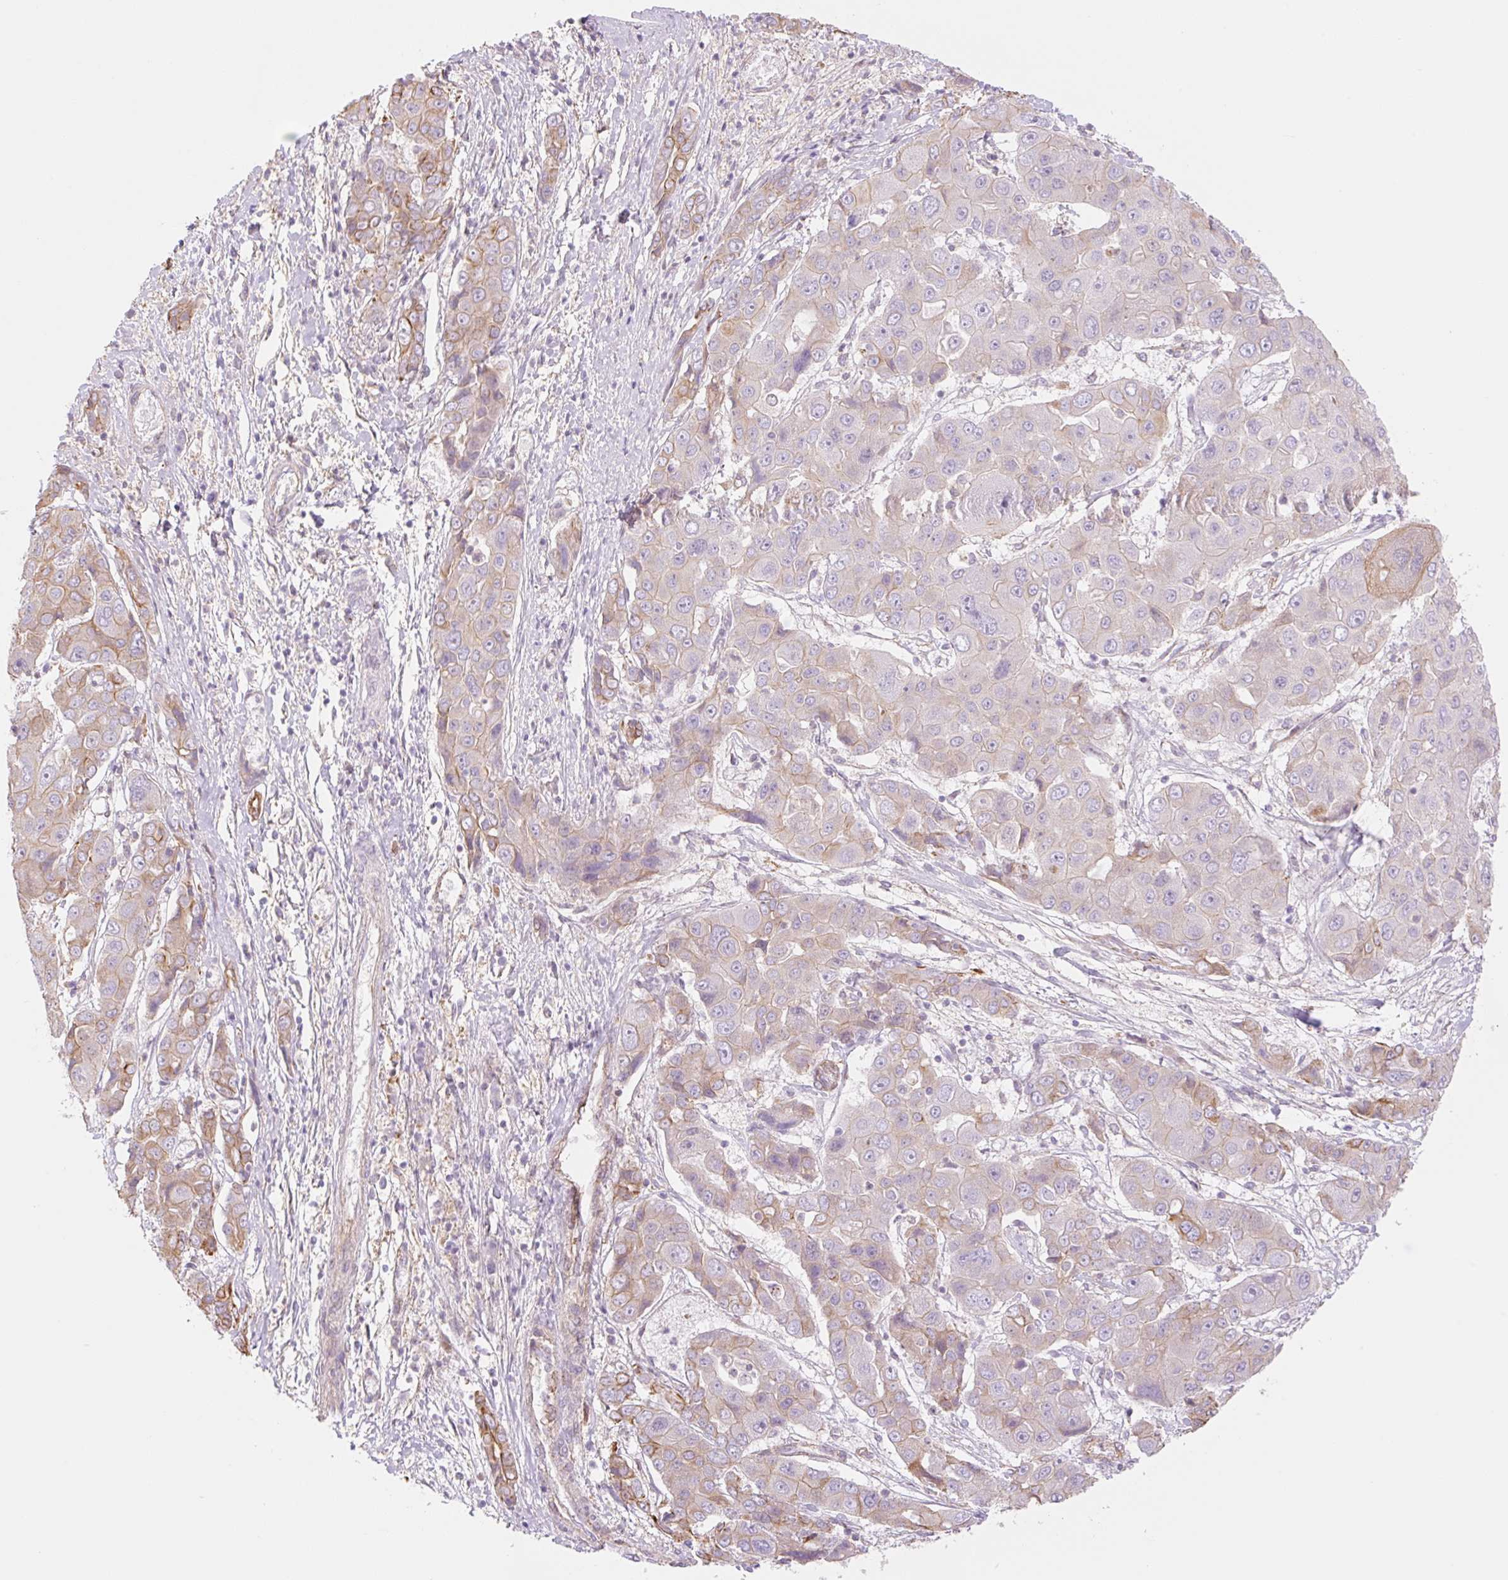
{"staining": {"intensity": "weak", "quantity": "<25%", "location": "cytoplasmic/membranous"}, "tissue": "liver cancer", "cell_type": "Tumor cells", "image_type": "cancer", "snomed": [{"axis": "morphology", "description": "Cholangiocarcinoma"}, {"axis": "topography", "description": "Liver"}], "caption": "Protein analysis of liver cancer exhibits no significant positivity in tumor cells.", "gene": "NLRP5", "patient": {"sex": "male", "age": 67}}